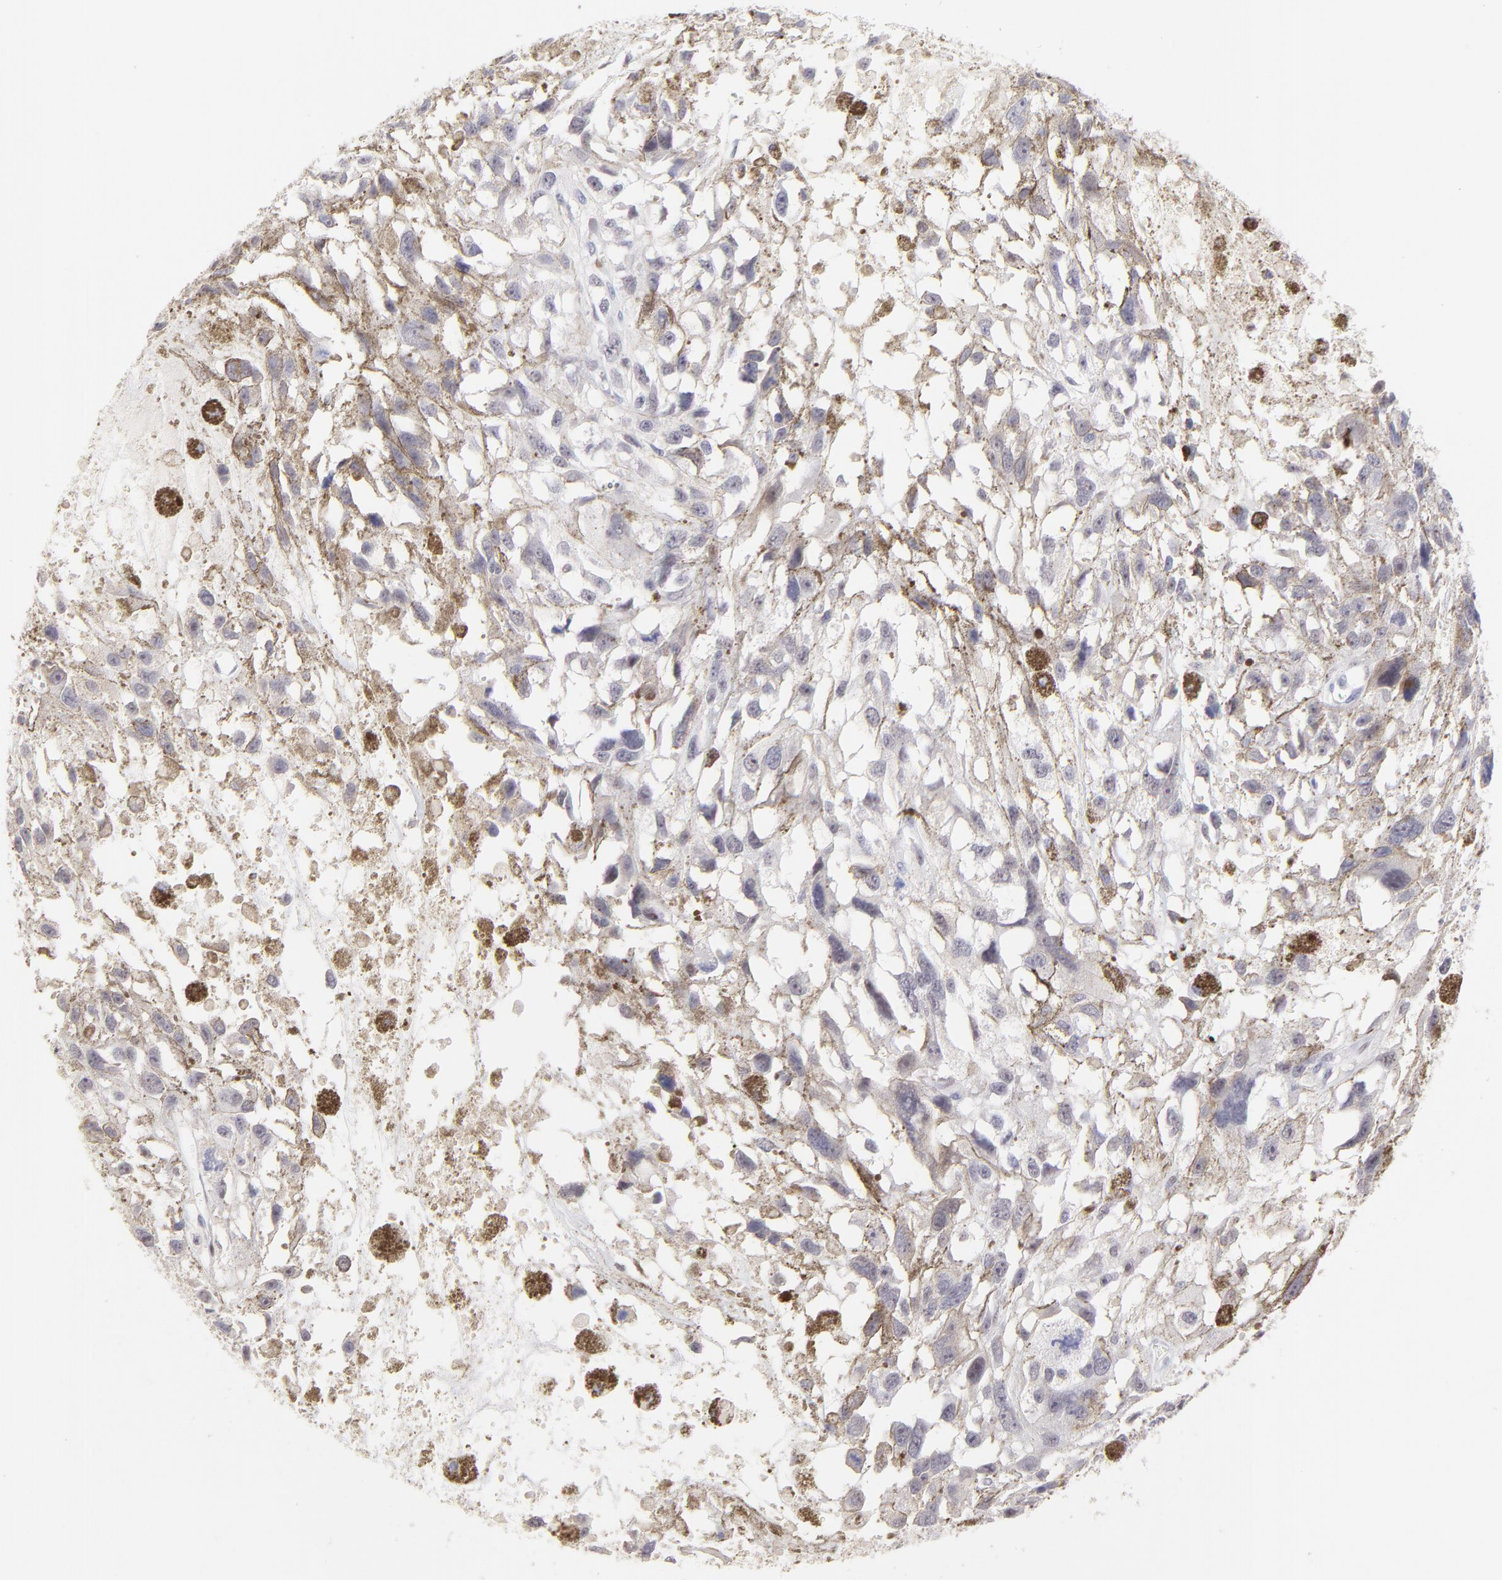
{"staining": {"intensity": "negative", "quantity": "none", "location": "none"}, "tissue": "melanoma", "cell_type": "Tumor cells", "image_type": "cancer", "snomed": [{"axis": "morphology", "description": "Malignant melanoma, Metastatic site"}, {"axis": "topography", "description": "Lymph node"}], "caption": "Melanoma was stained to show a protein in brown. There is no significant positivity in tumor cells. The staining was performed using DAB to visualize the protein expression in brown, while the nuclei were stained in blue with hematoxylin (Magnification: 20x).", "gene": "KLF4", "patient": {"sex": "male", "age": 59}}